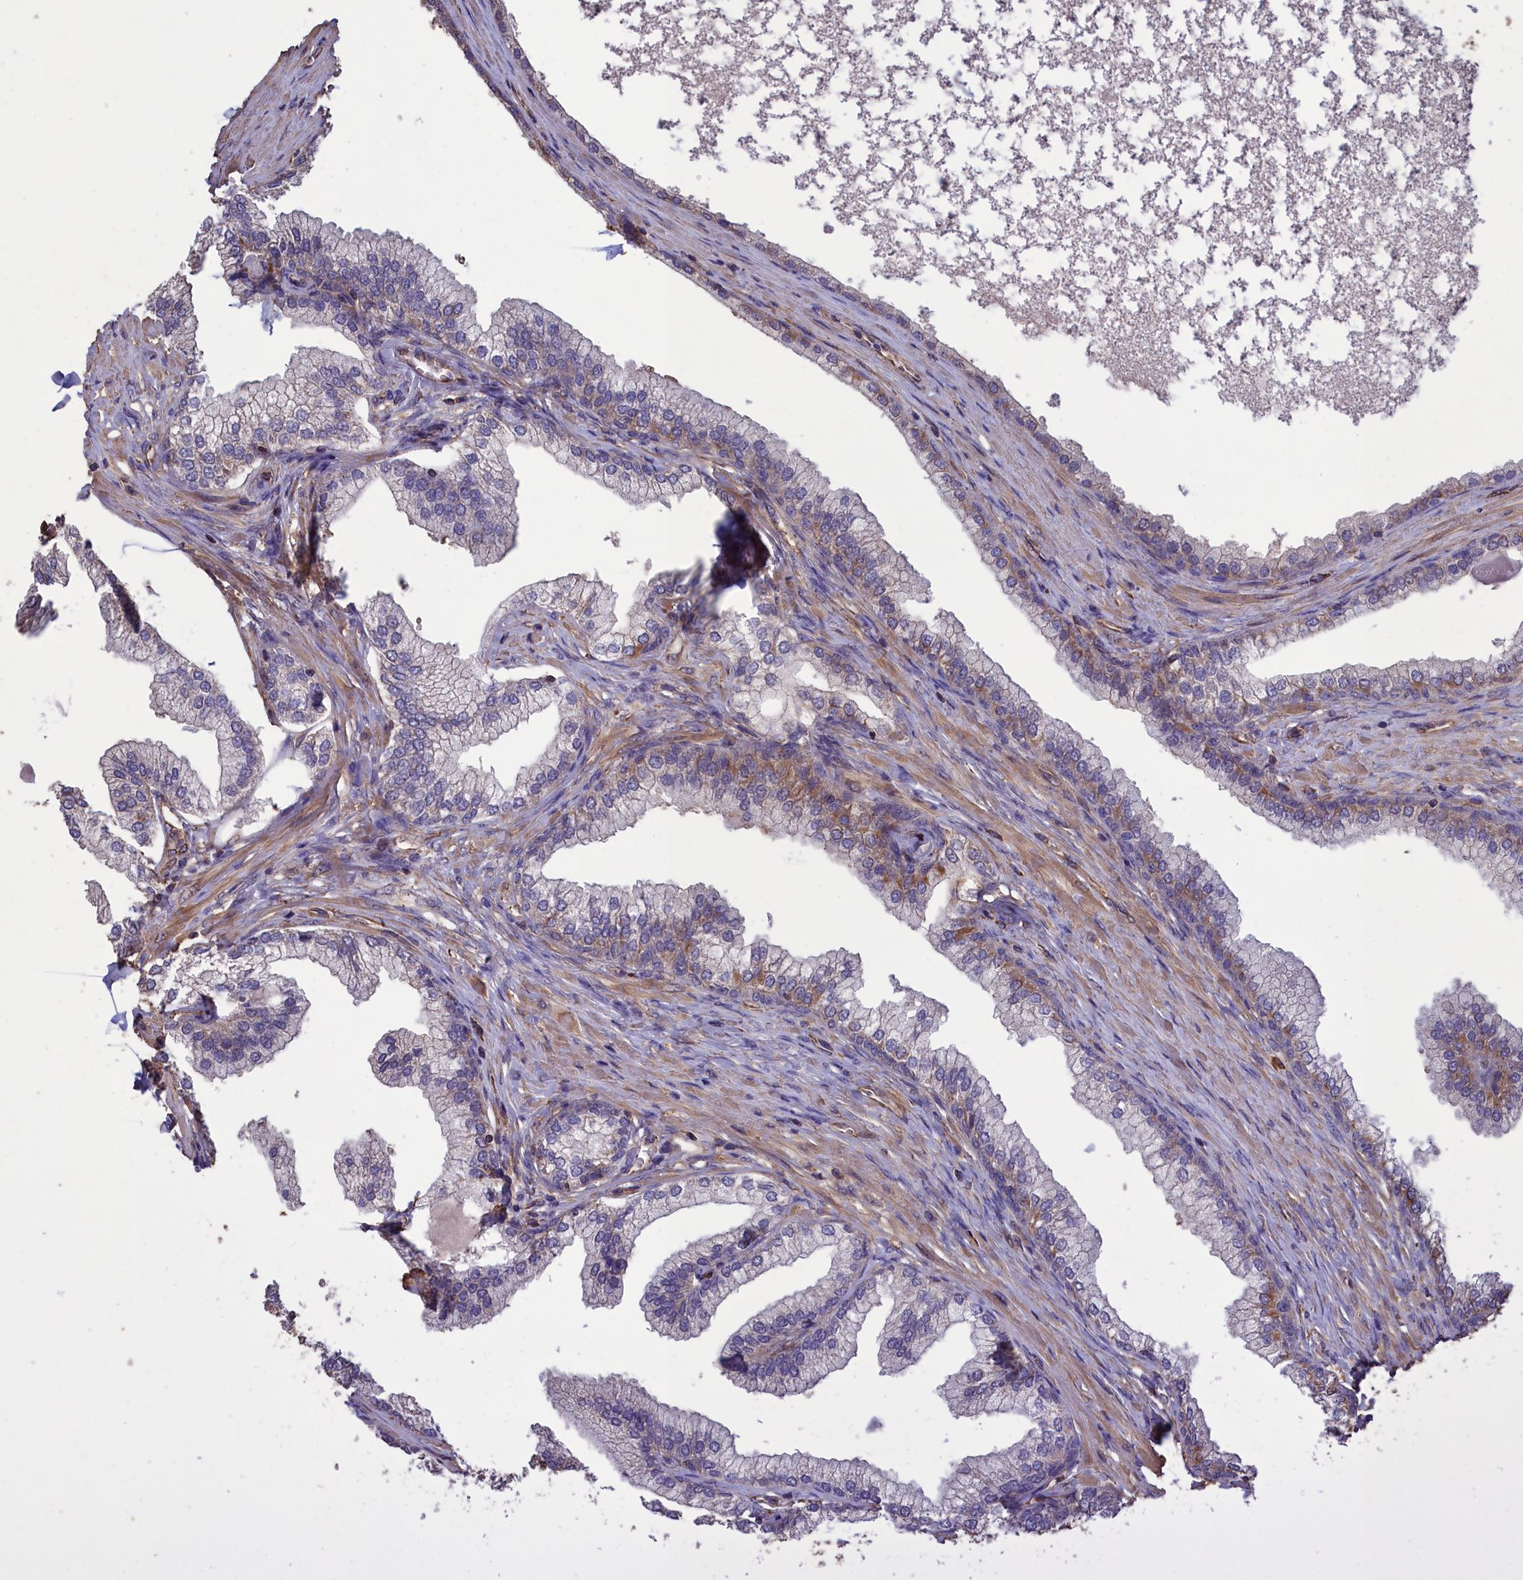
{"staining": {"intensity": "moderate", "quantity": "<25%", "location": "cytoplasmic/membranous"}, "tissue": "prostate", "cell_type": "Glandular cells", "image_type": "normal", "snomed": [{"axis": "morphology", "description": "Normal tissue, NOS"}, {"axis": "morphology", "description": "Urothelial carcinoma, Low grade"}, {"axis": "topography", "description": "Urinary bladder"}, {"axis": "topography", "description": "Prostate"}], "caption": "Immunohistochemical staining of unremarkable prostate exhibits moderate cytoplasmic/membranous protein positivity in approximately <25% of glandular cells. (DAB IHC with brightfield microscopy, high magnification).", "gene": "DAPK3", "patient": {"sex": "male", "age": 60}}